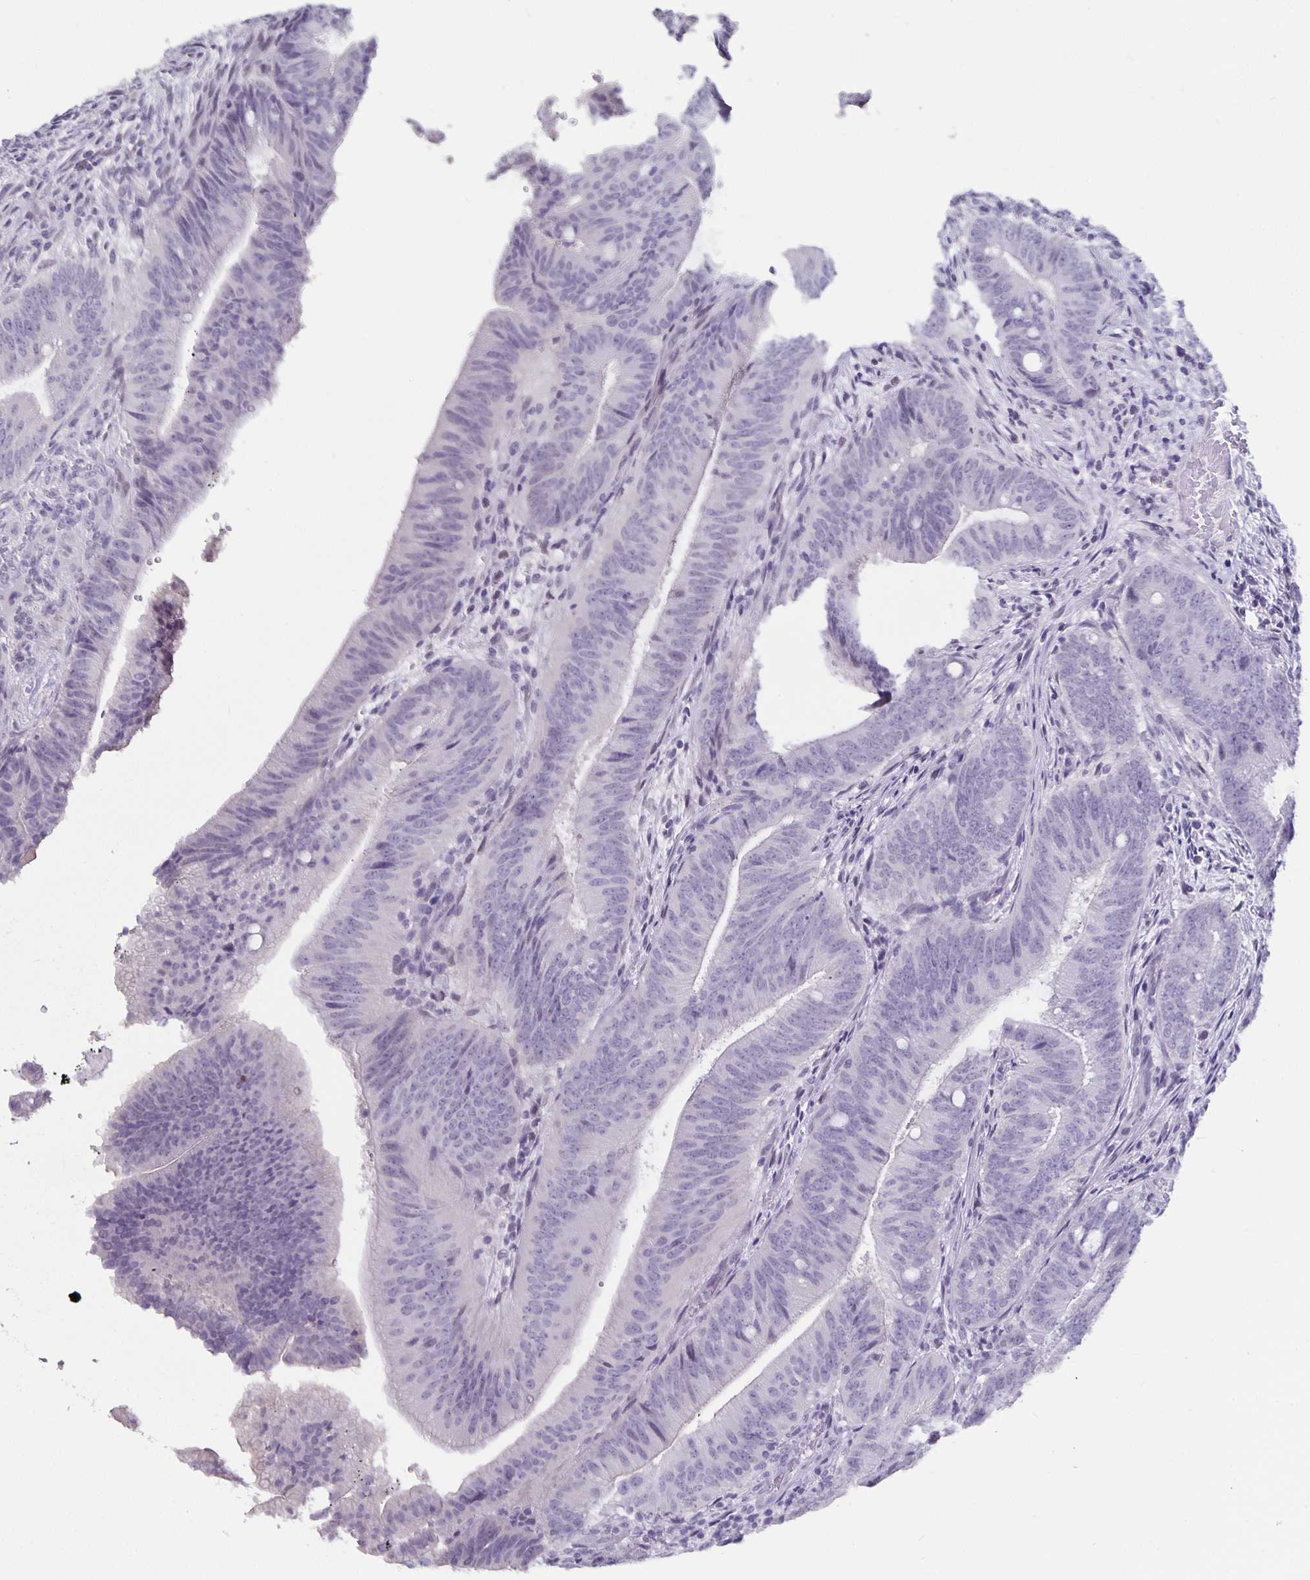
{"staining": {"intensity": "negative", "quantity": "none", "location": "none"}, "tissue": "colorectal cancer", "cell_type": "Tumor cells", "image_type": "cancer", "snomed": [{"axis": "morphology", "description": "Adenocarcinoma, NOS"}, {"axis": "topography", "description": "Colon"}], "caption": "A photomicrograph of colorectal cancer (adenocarcinoma) stained for a protein displays no brown staining in tumor cells. (DAB (3,3'-diaminobenzidine) IHC with hematoxylin counter stain).", "gene": "OLIG2", "patient": {"sex": "female", "age": 43}}